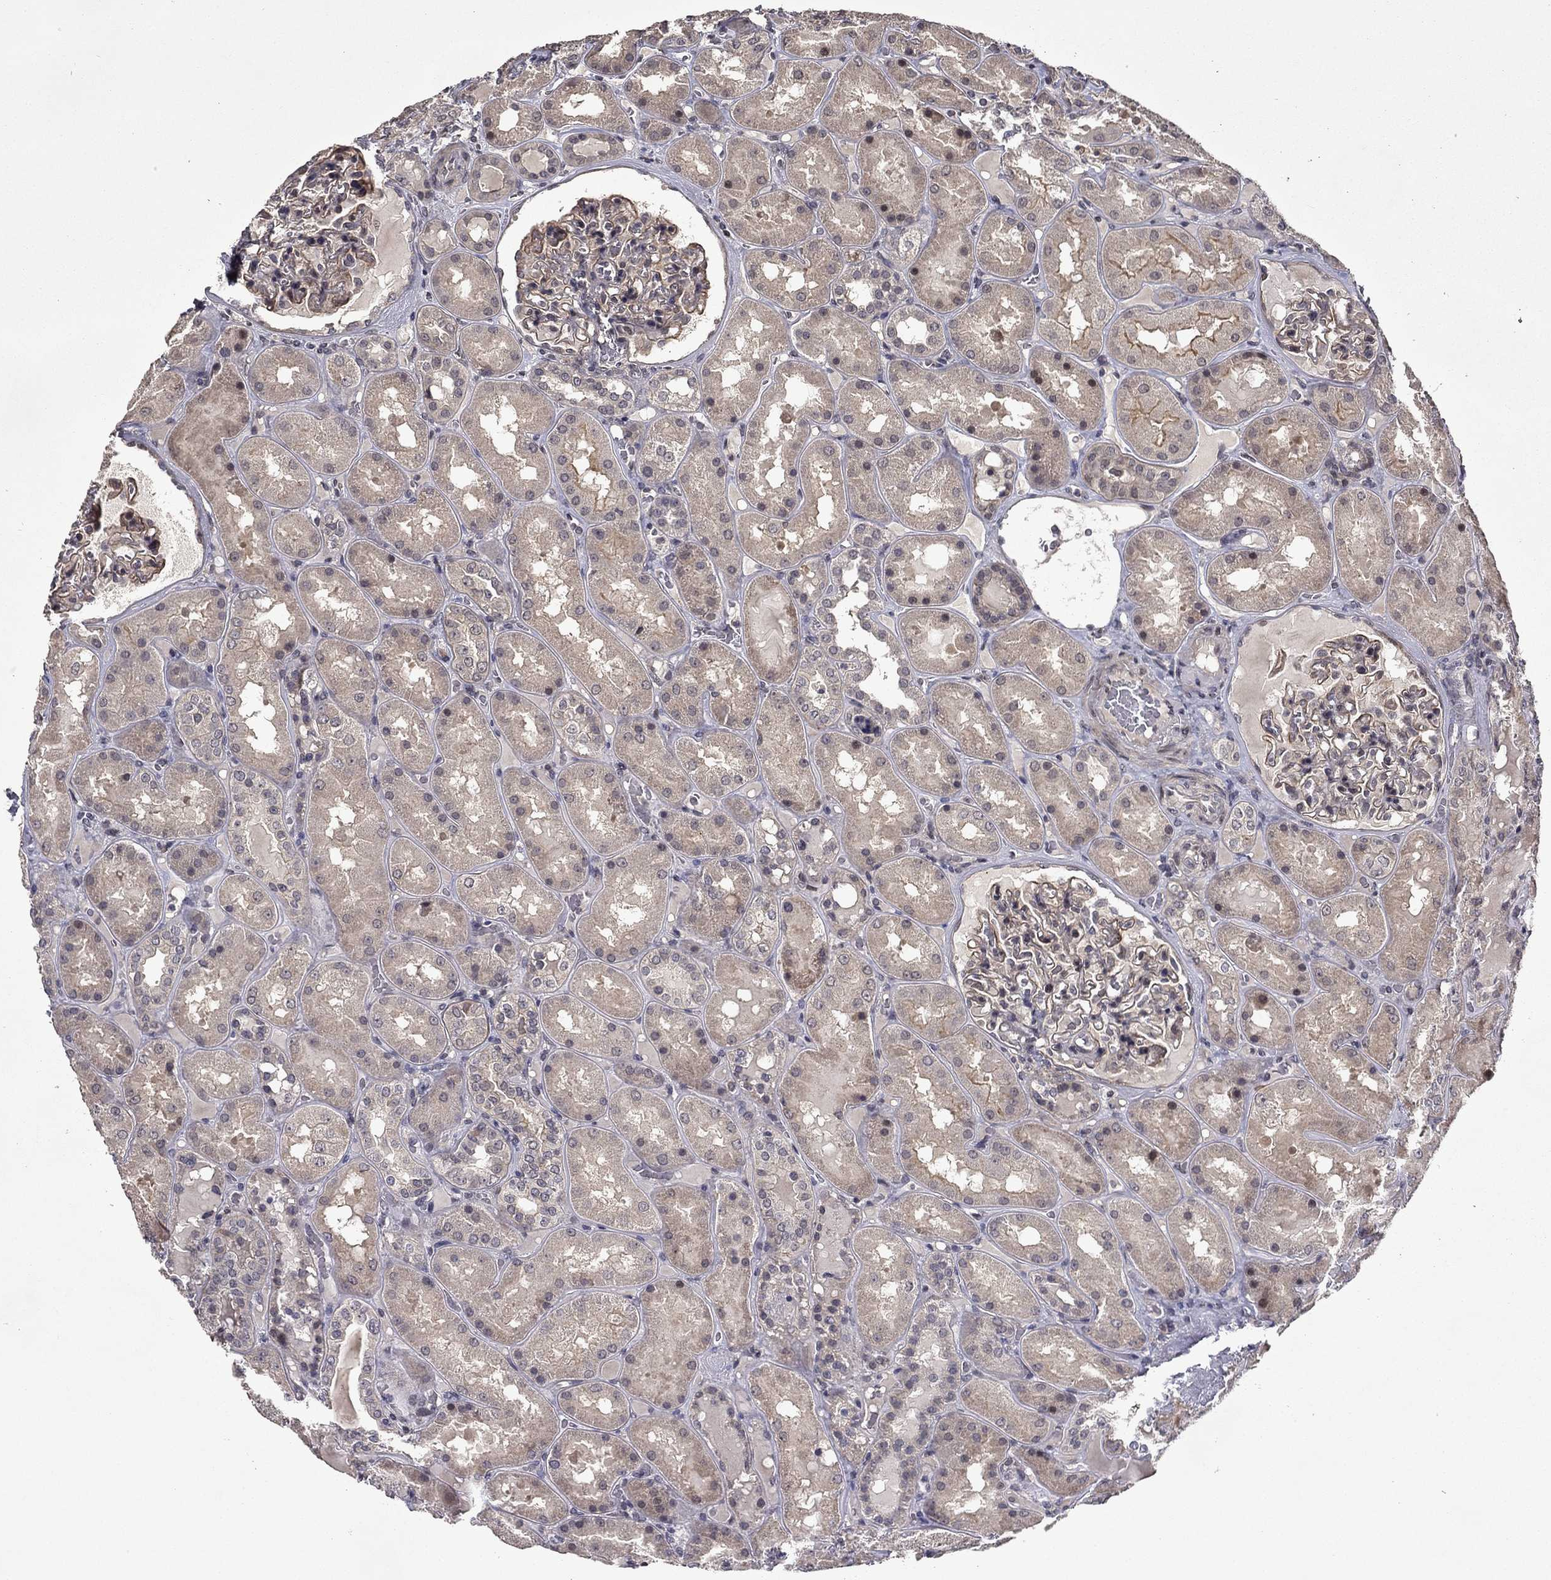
{"staining": {"intensity": "negative", "quantity": "none", "location": "none"}, "tissue": "kidney", "cell_type": "Cells in glomeruli", "image_type": "normal", "snomed": [{"axis": "morphology", "description": "Normal tissue, NOS"}, {"axis": "topography", "description": "Kidney"}], "caption": "Cells in glomeruli show no significant positivity in normal kidney.", "gene": "B3GAT1", "patient": {"sex": "male", "age": 73}}